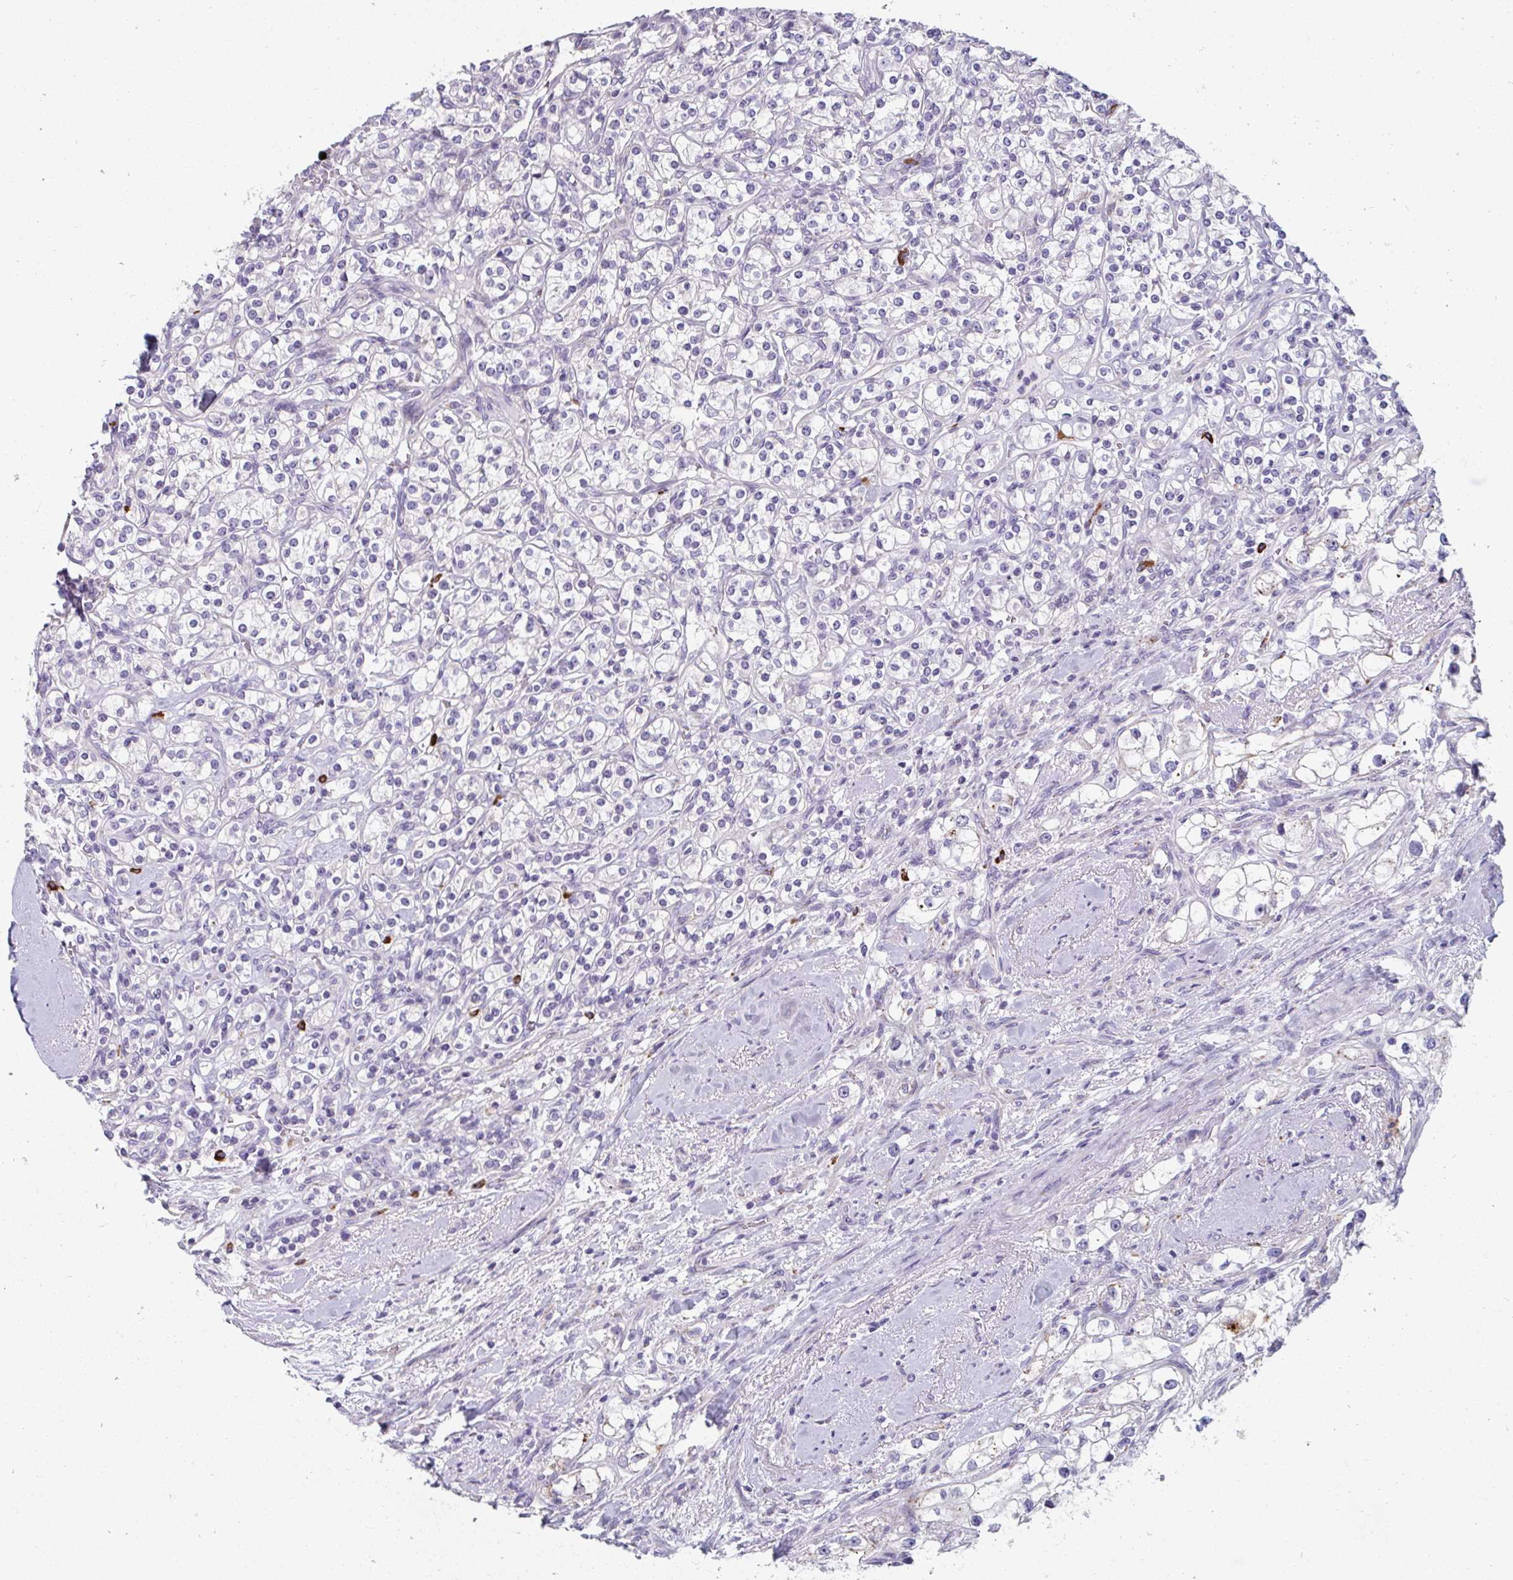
{"staining": {"intensity": "negative", "quantity": "none", "location": "none"}, "tissue": "renal cancer", "cell_type": "Tumor cells", "image_type": "cancer", "snomed": [{"axis": "morphology", "description": "Adenocarcinoma, NOS"}, {"axis": "topography", "description": "Kidney"}], "caption": "The micrograph displays no staining of tumor cells in adenocarcinoma (renal).", "gene": "EIF1AD", "patient": {"sex": "male", "age": 77}}